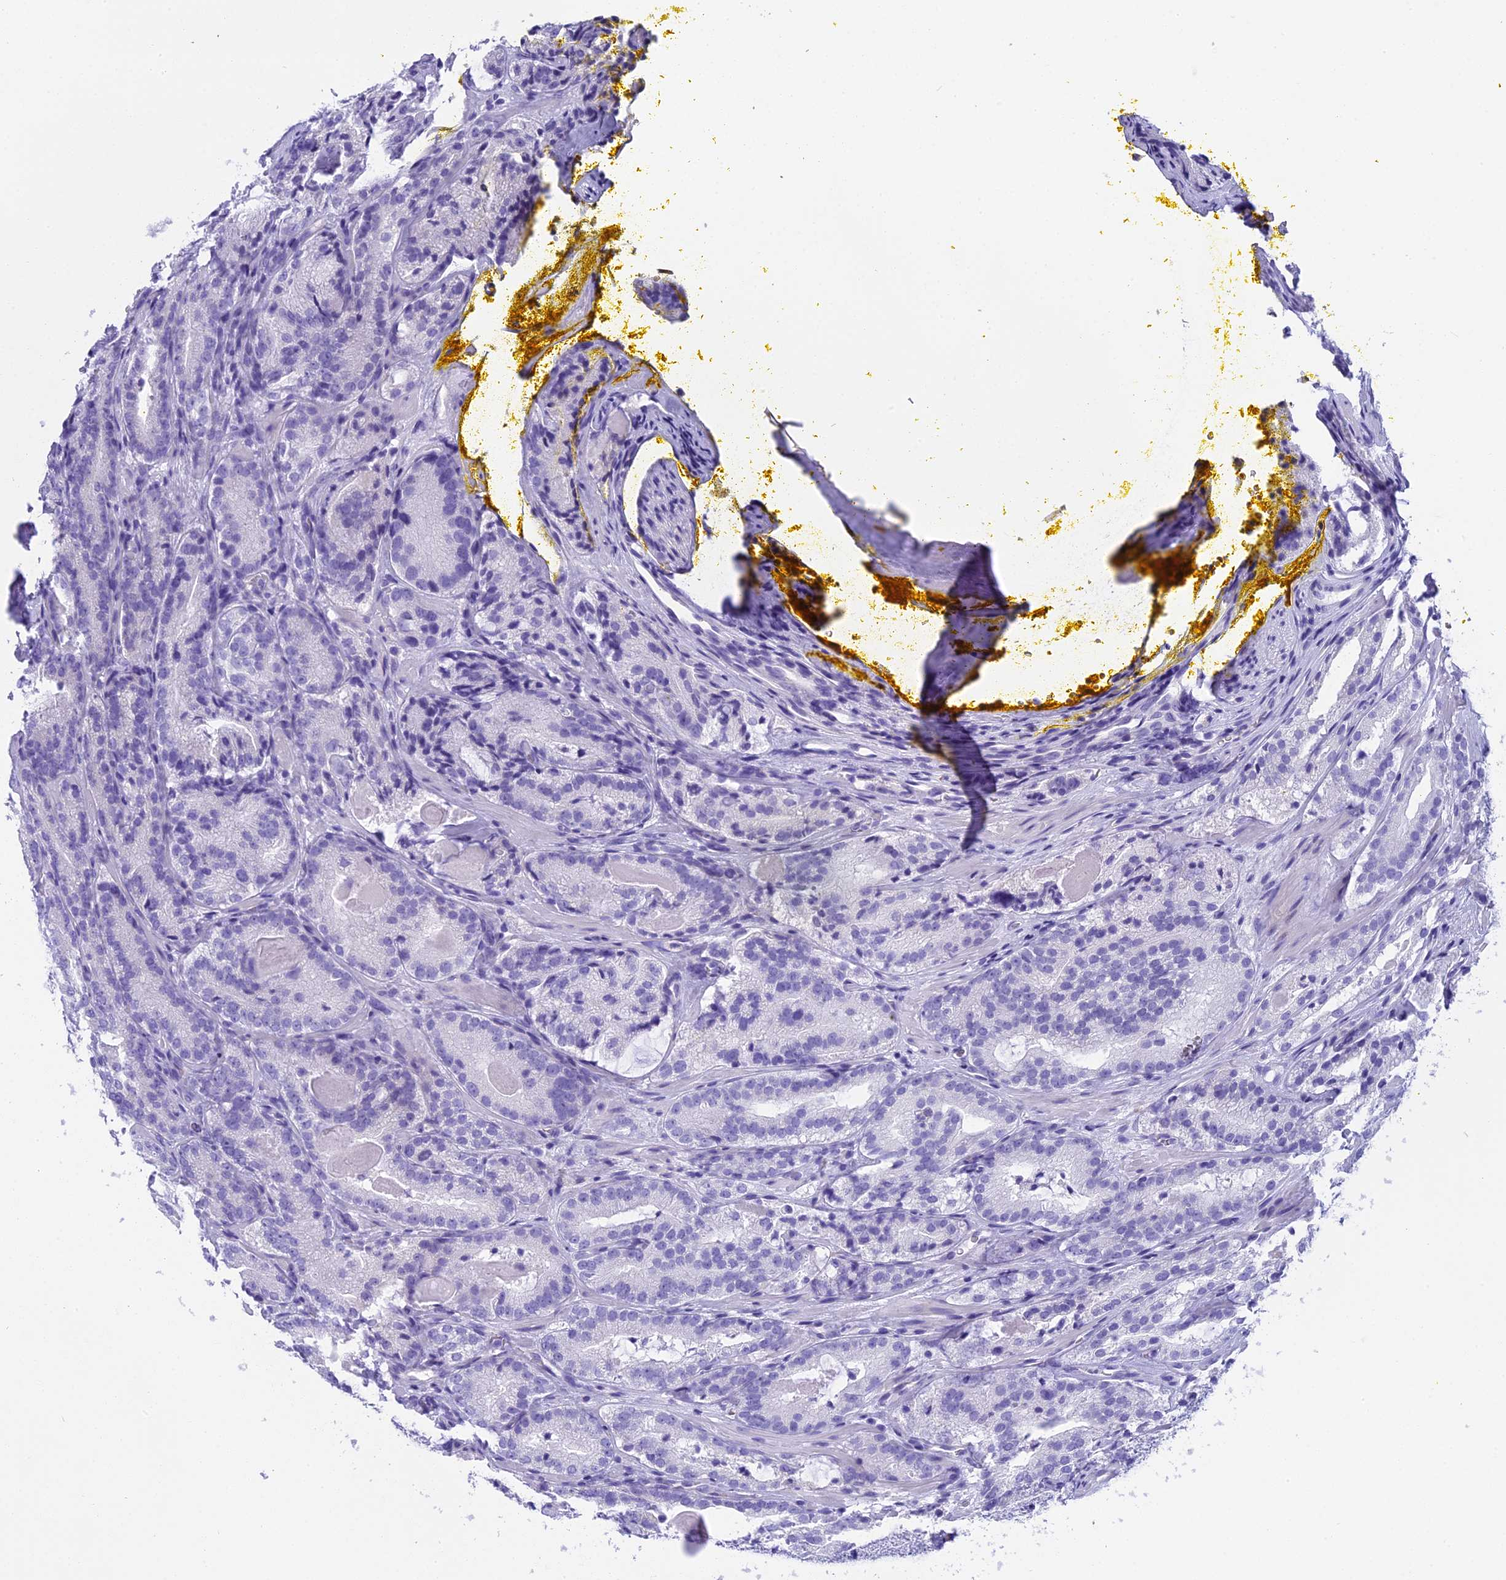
{"staining": {"intensity": "negative", "quantity": "none", "location": "none"}, "tissue": "prostate cancer", "cell_type": "Tumor cells", "image_type": "cancer", "snomed": [{"axis": "morphology", "description": "Adenocarcinoma, High grade"}, {"axis": "topography", "description": "Prostate"}], "caption": "This is an IHC histopathology image of human adenocarcinoma (high-grade) (prostate). There is no expression in tumor cells.", "gene": "KCTD14", "patient": {"sex": "male", "age": 57}}